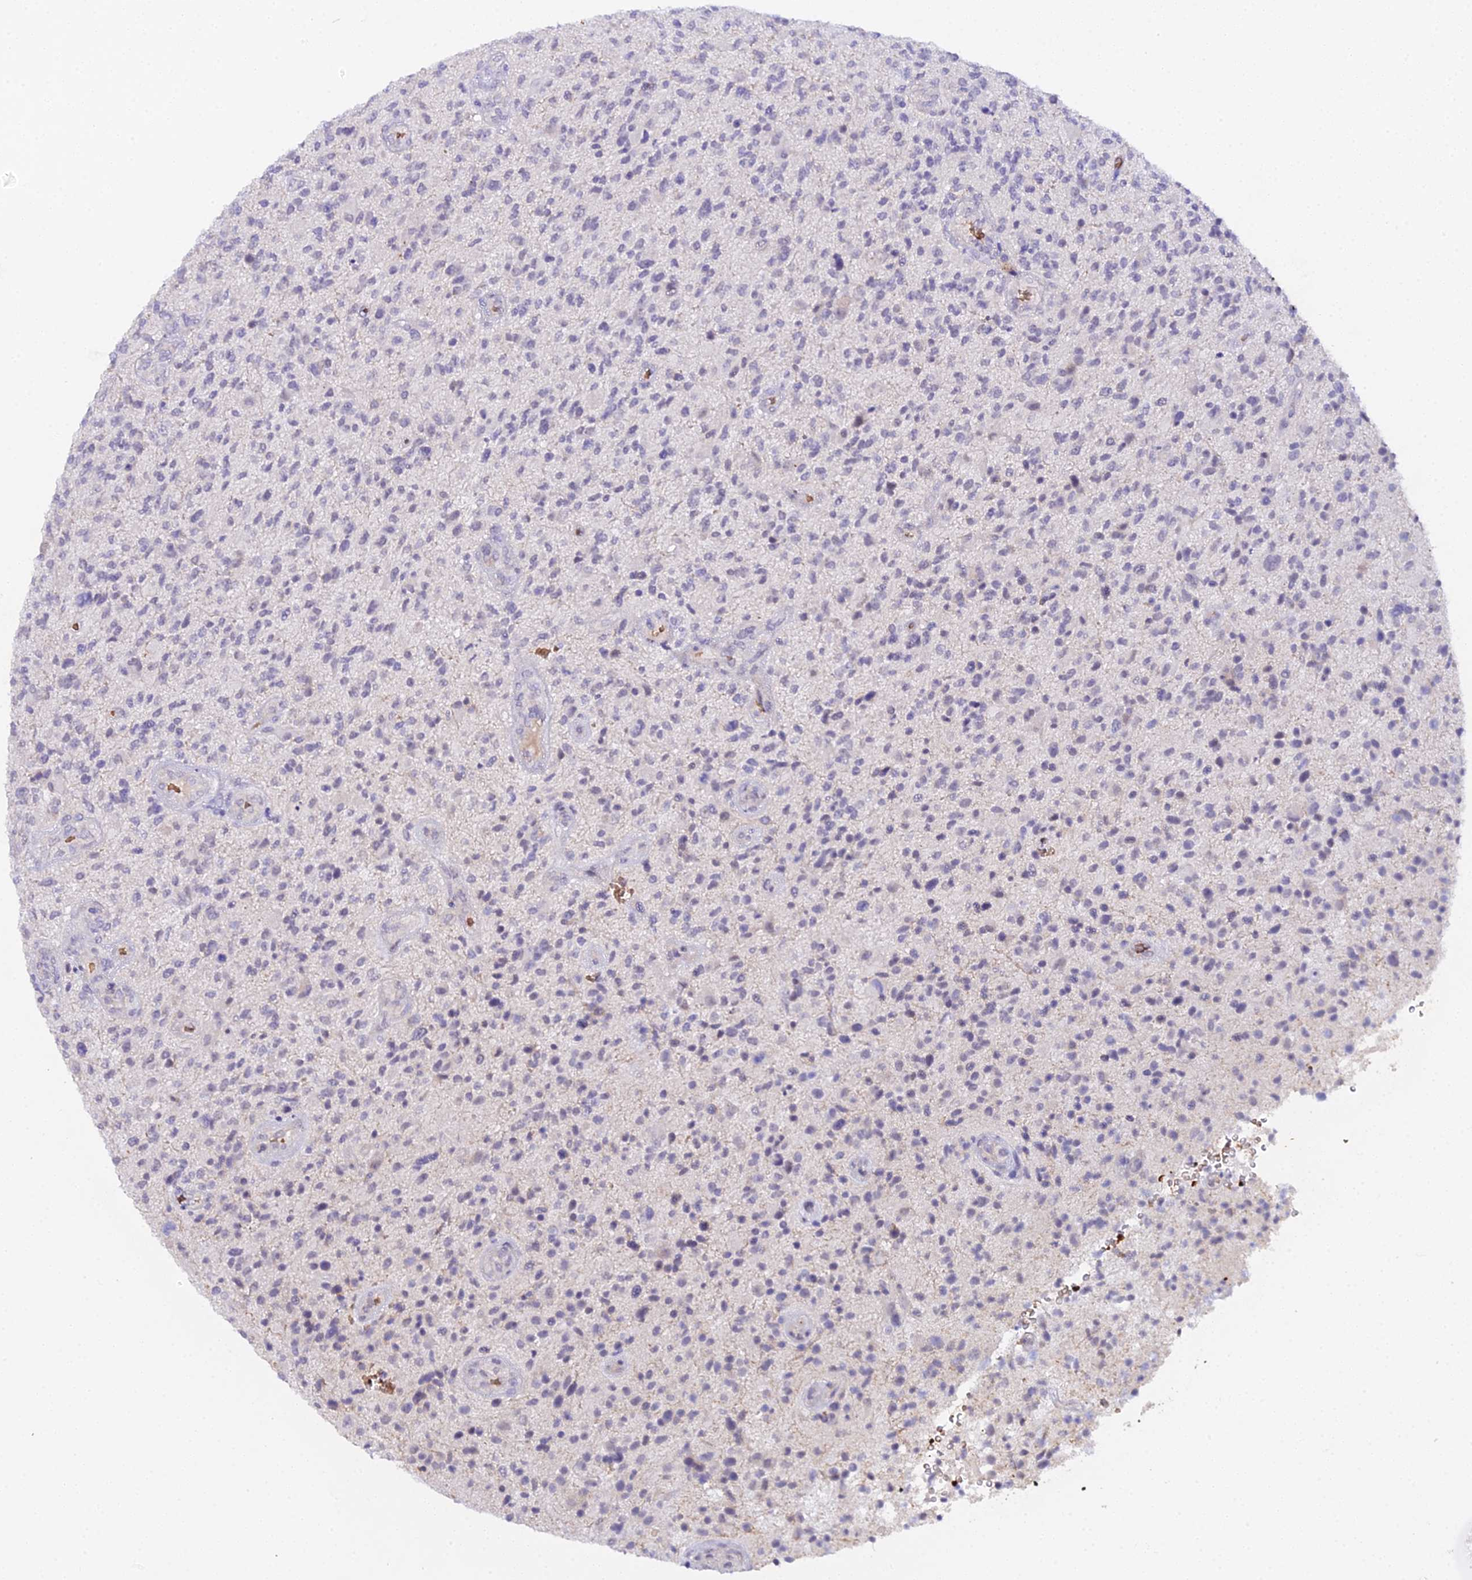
{"staining": {"intensity": "negative", "quantity": "none", "location": "none"}, "tissue": "glioma", "cell_type": "Tumor cells", "image_type": "cancer", "snomed": [{"axis": "morphology", "description": "Glioma, malignant, High grade"}, {"axis": "topography", "description": "Brain"}], "caption": "Image shows no significant protein positivity in tumor cells of glioma. Nuclei are stained in blue.", "gene": "CFAP45", "patient": {"sex": "male", "age": 47}}